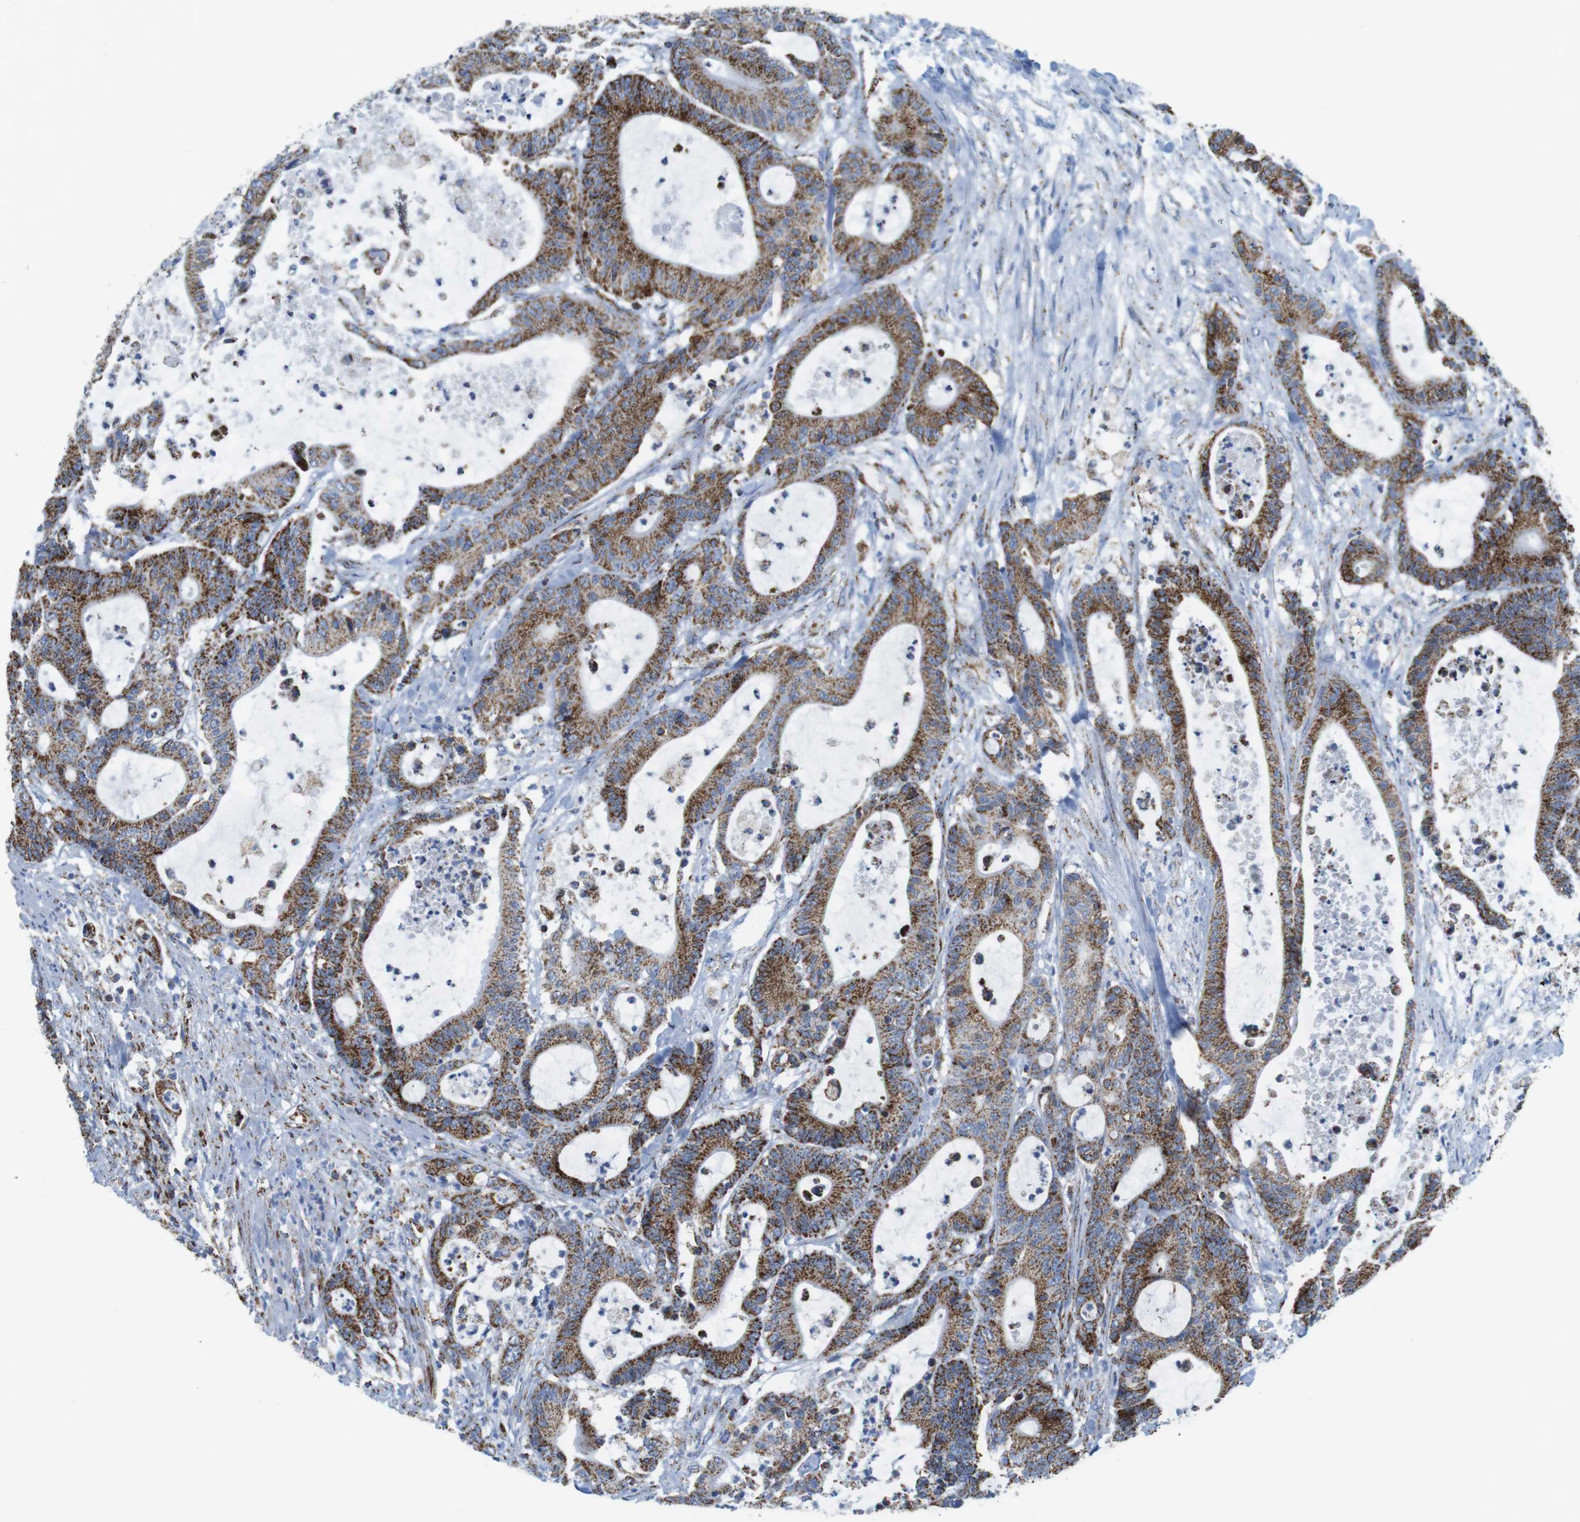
{"staining": {"intensity": "moderate", "quantity": ">75%", "location": "cytoplasmic/membranous"}, "tissue": "colorectal cancer", "cell_type": "Tumor cells", "image_type": "cancer", "snomed": [{"axis": "morphology", "description": "Adenocarcinoma, NOS"}, {"axis": "topography", "description": "Colon"}], "caption": "The immunohistochemical stain labels moderate cytoplasmic/membranous staining in tumor cells of colorectal cancer (adenocarcinoma) tissue.", "gene": "ATP5PO", "patient": {"sex": "female", "age": 84}}